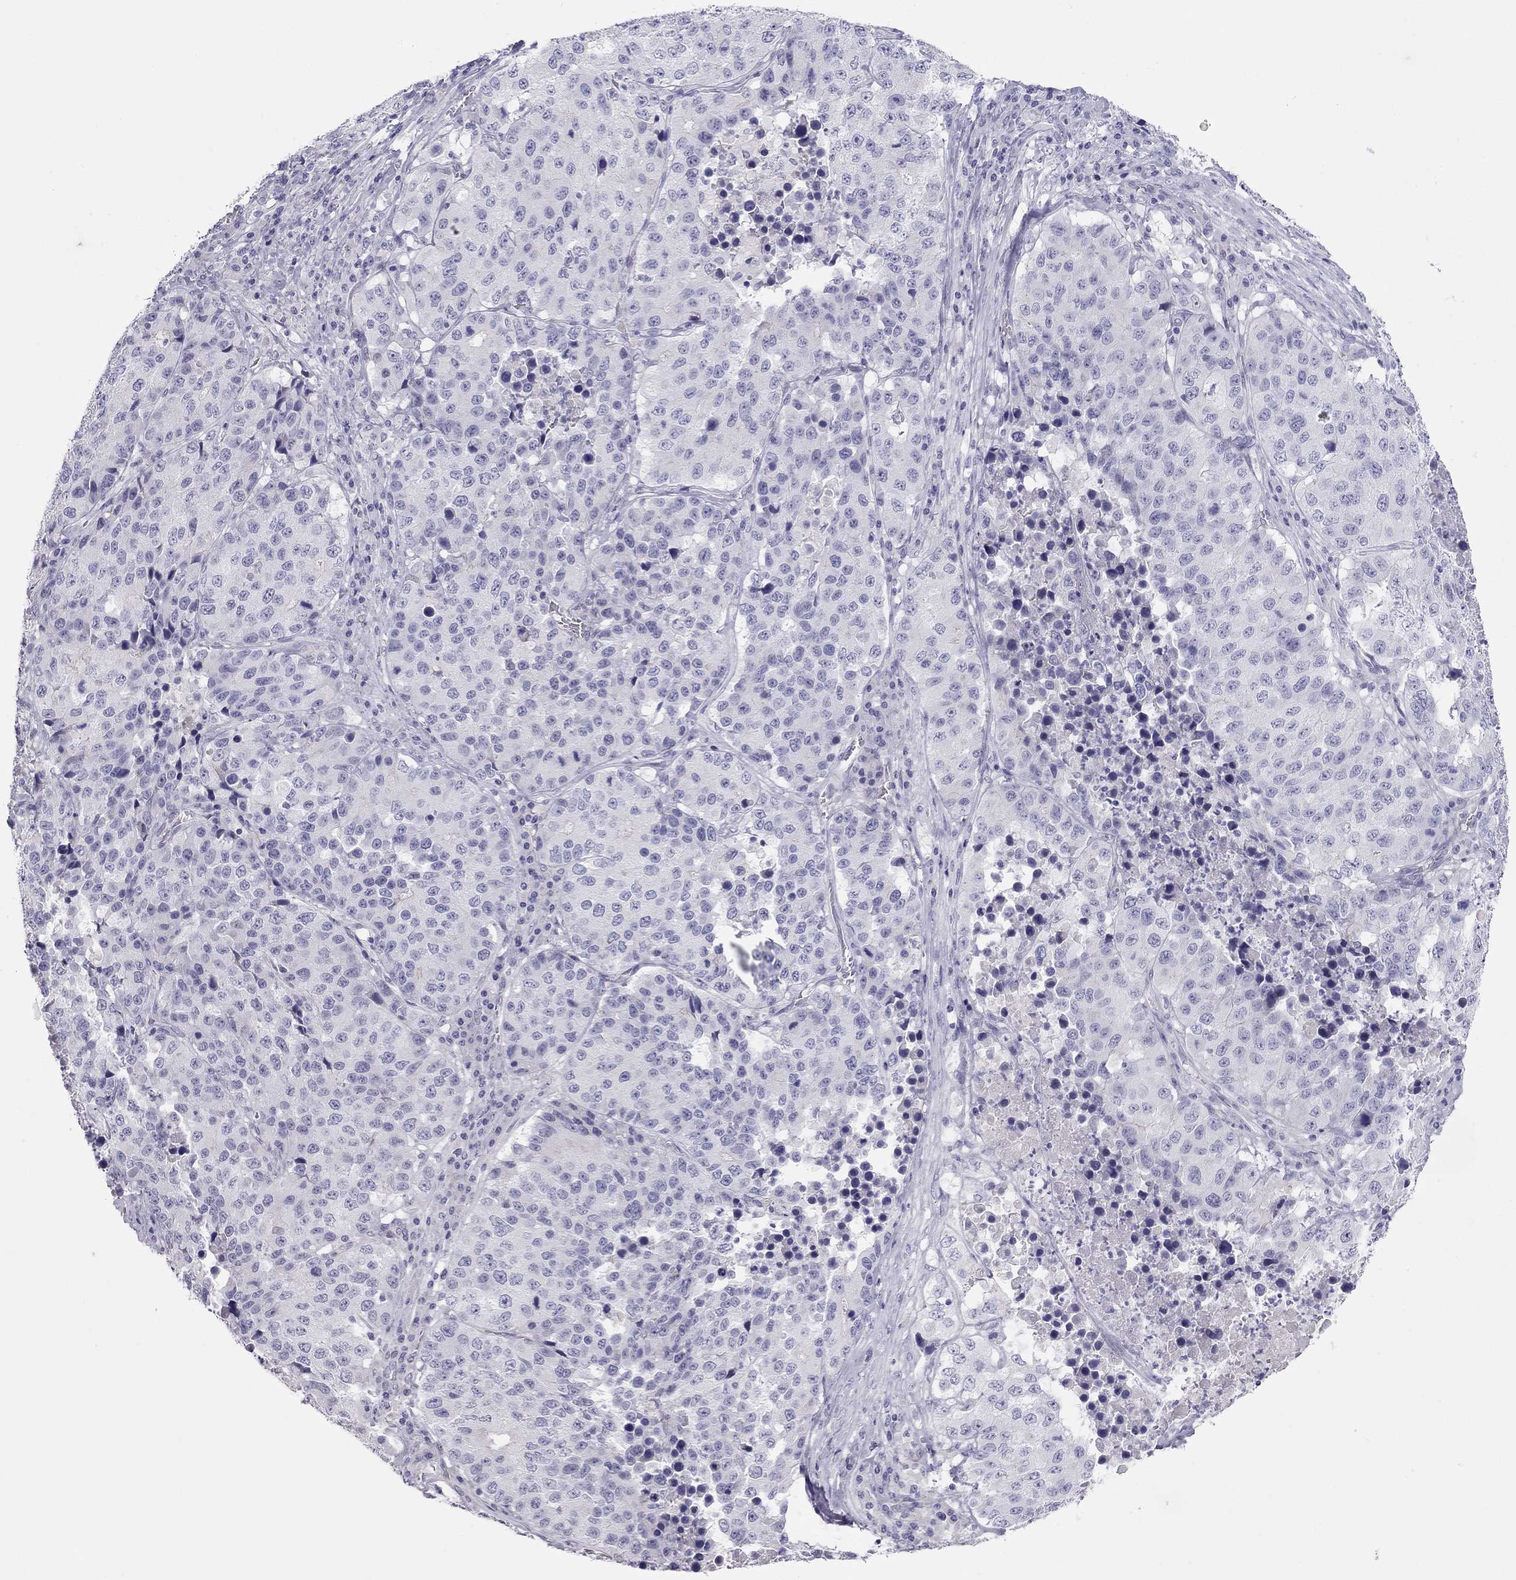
{"staining": {"intensity": "negative", "quantity": "none", "location": "none"}, "tissue": "stomach cancer", "cell_type": "Tumor cells", "image_type": "cancer", "snomed": [{"axis": "morphology", "description": "Adenocarcinoma, NOS"}, {"axis": "topography", "description": "Stomach"}], "caption": "An image of human stomach adenocarcinoma is negative for staining in tumor cells.", "gene": "KCNV2", "patient": {"sex": "male", "age": 71}}